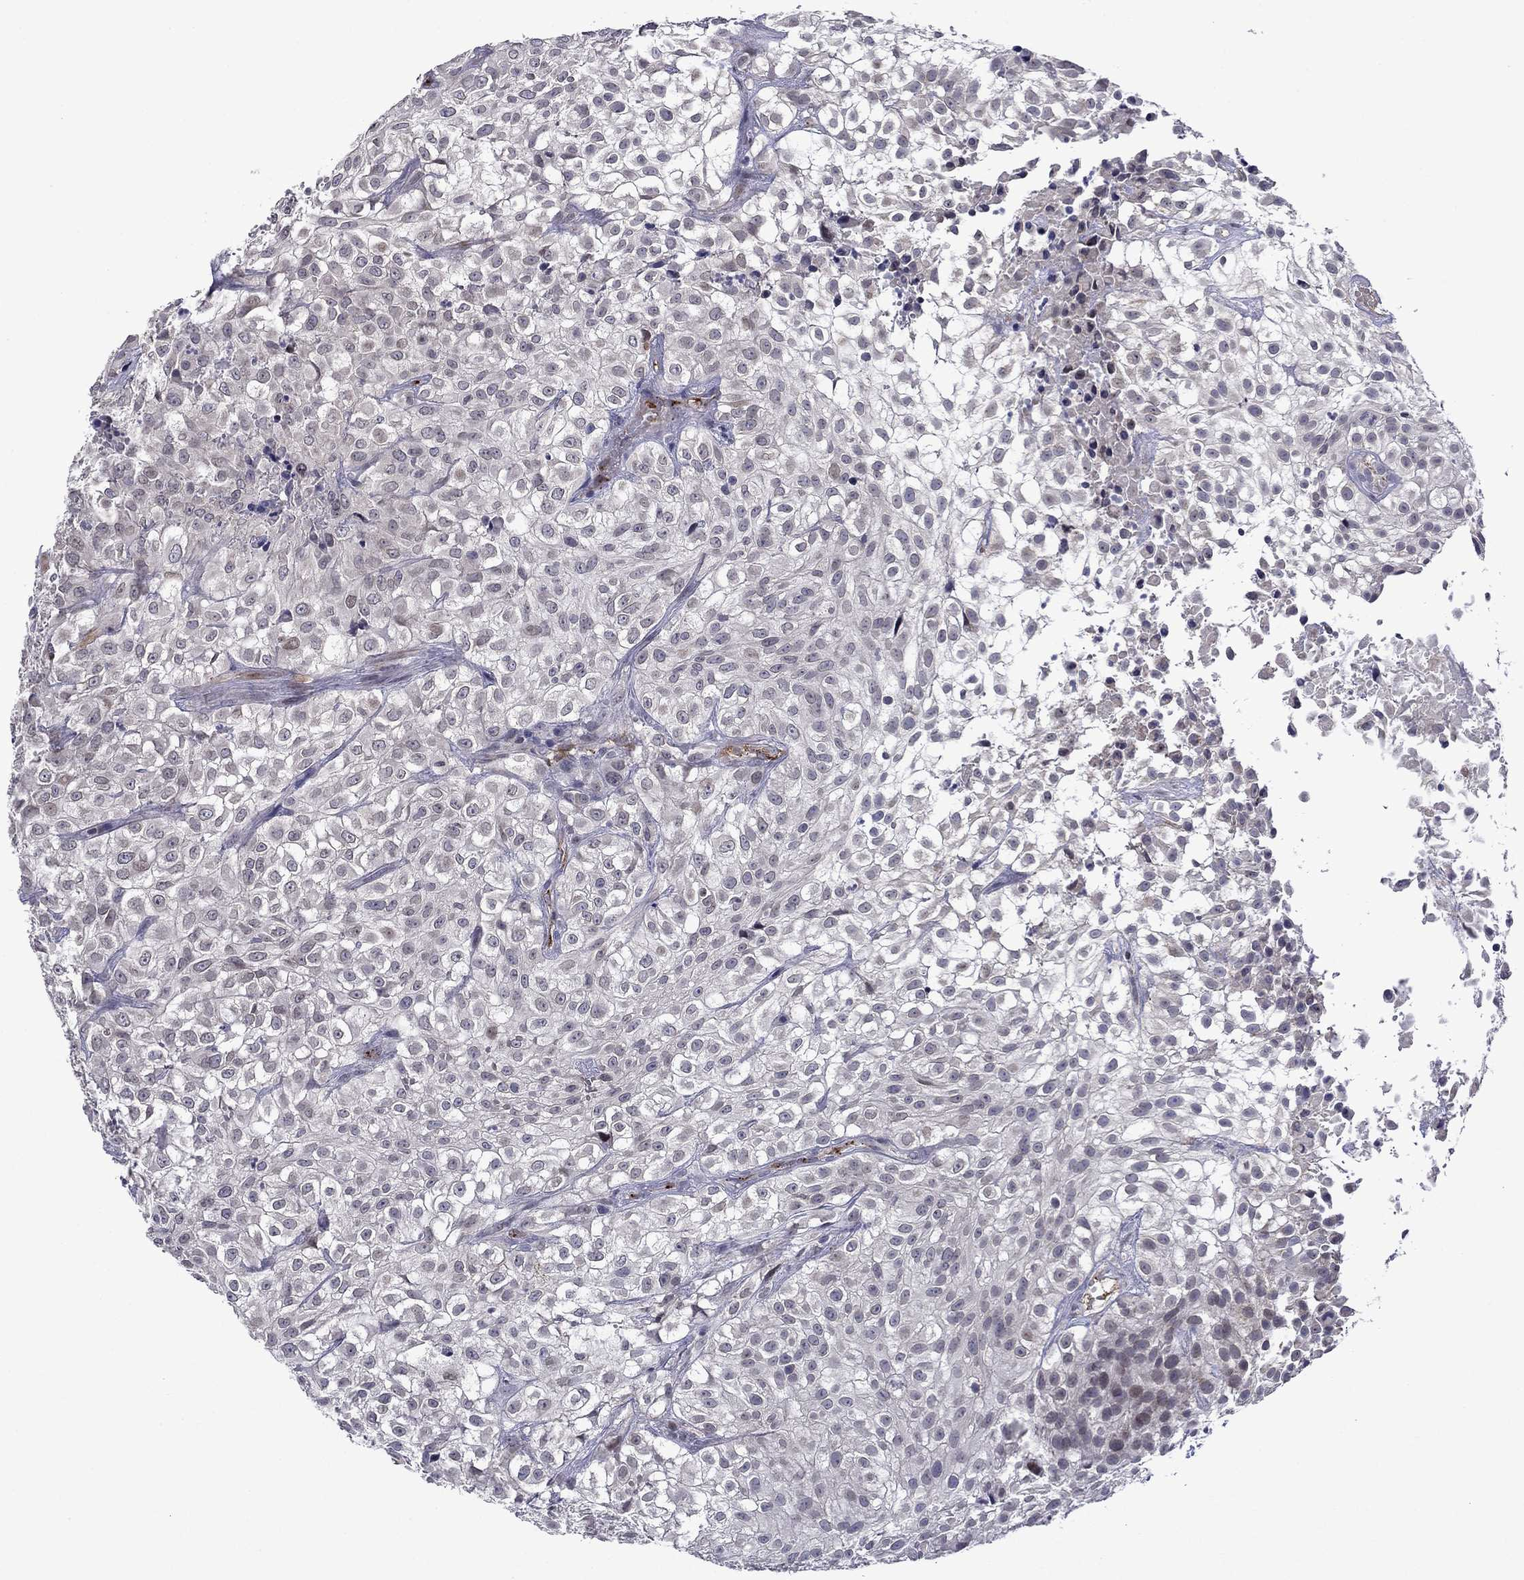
{"staining": {"intensity": "negative", "quantity": "none", "location": "none"}, "tissue": "urothelial cancer", "cell_type": "Tumor cells", "image_type": "cancer", "snomed": [{"axis": "morphology", "description": "Urothelial carcinoma, High grade"}, {"axis": "topography", "description": "Urinary bladder"}], "caption": "Tumor cells show no significant positivity in urothelial carcinoma (high-grade).", "gene": "SLITRK1", "patient": {"sex": "male", "age": 56}}